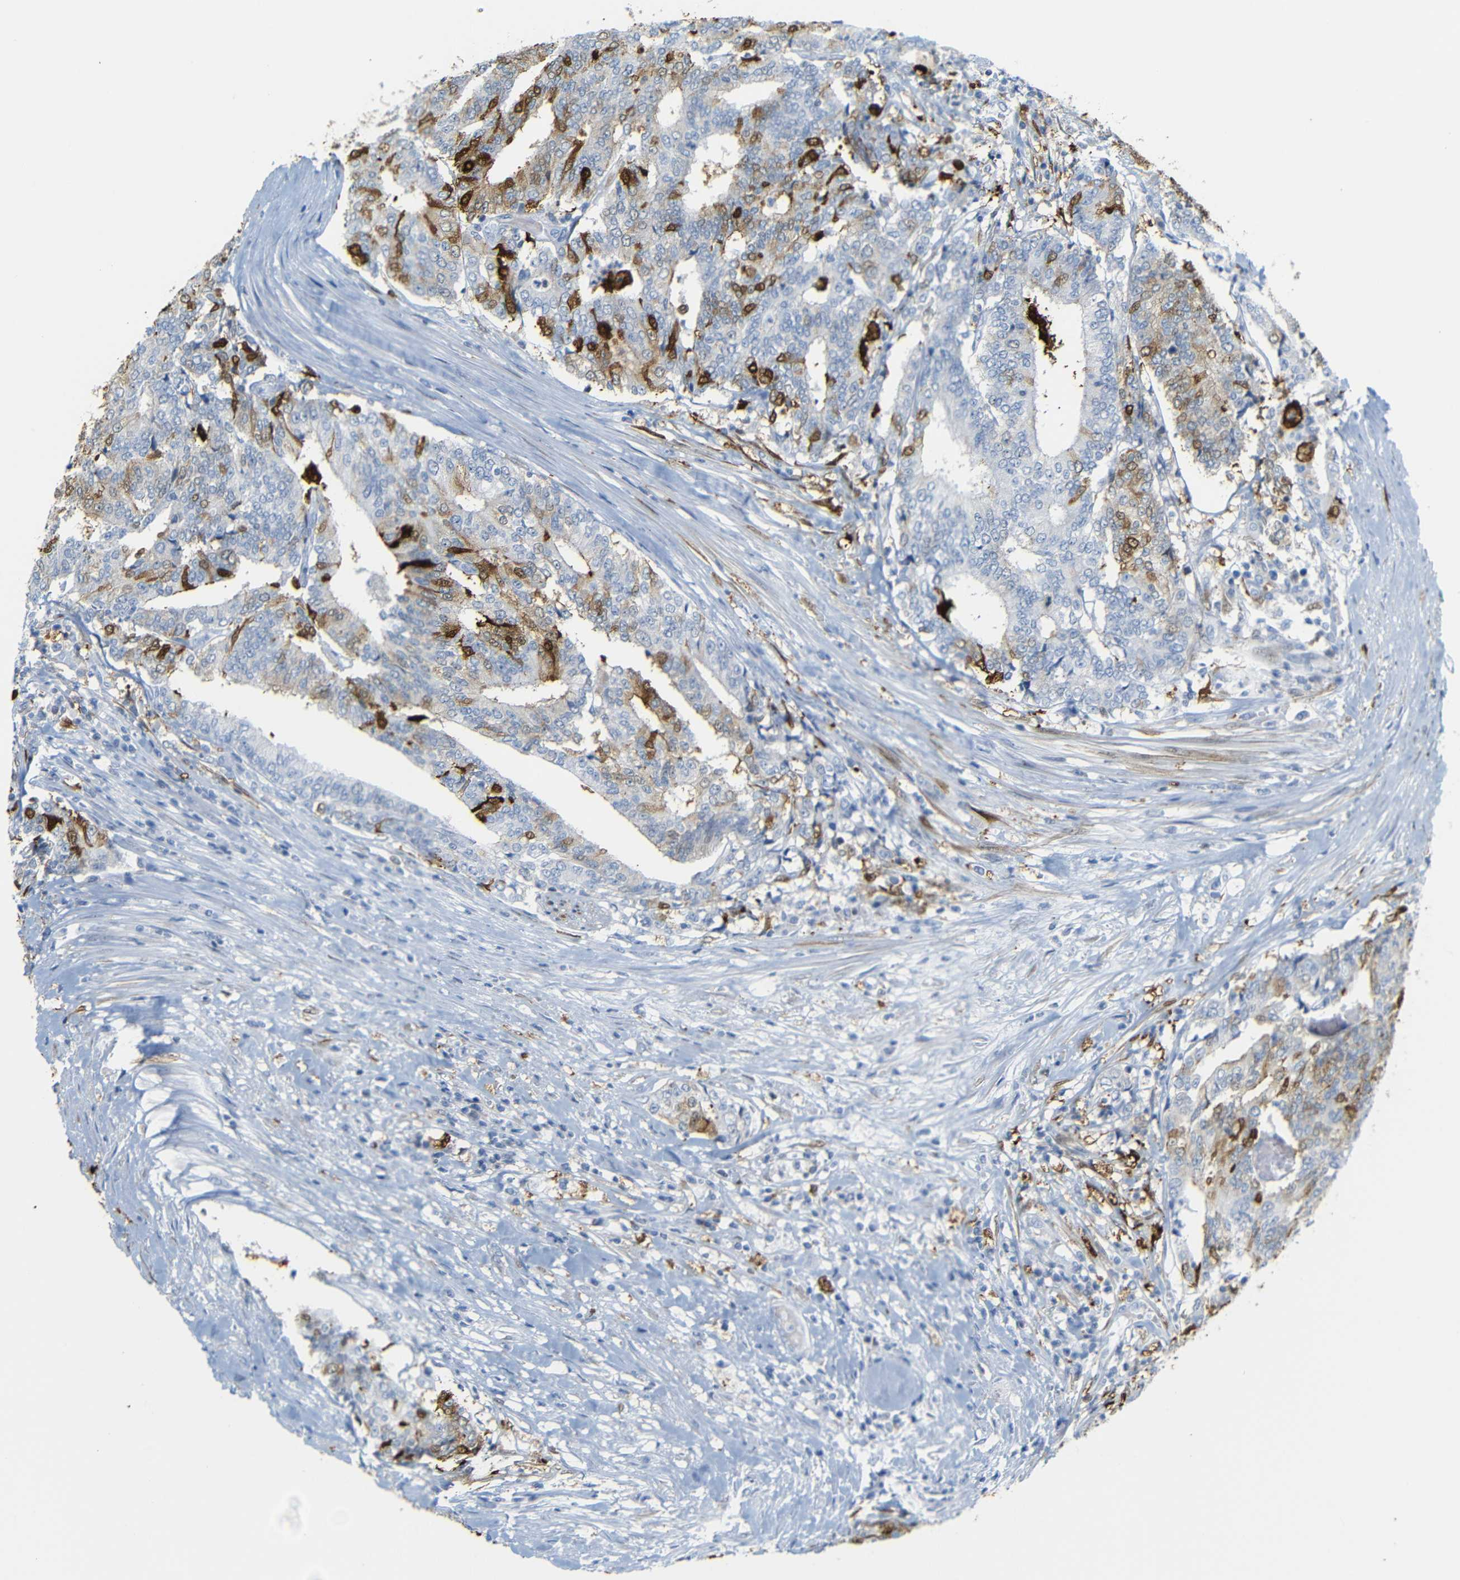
{"staining": {"intensity": "strong", "quantity": "<25%", "location": "cytoplasmic/membranous,nuclear"}, "tissue": "prostate cancer", "cell_type": "Tumor cells", "image_type": "cancer", "snomed": [{"axis": "morphology", "description": "Normal tissue, NOS"}, {"axis": "morphology", "description": "Adenocarcinoma, High grade"}, {"axis": "topography", "description": "Prostate"}, {"axis": "topography", "description": "Seminal veicle"}], "caption": "Human high-grade adenocarcinoma (prostate) stained for a protein (brown) shows strong cytoplasmic/membranous and nuclear positive positivity in approximately <25% of tumor cells.", "gene": "MT1A", "patient": {"sex": "male", "age": 55}}